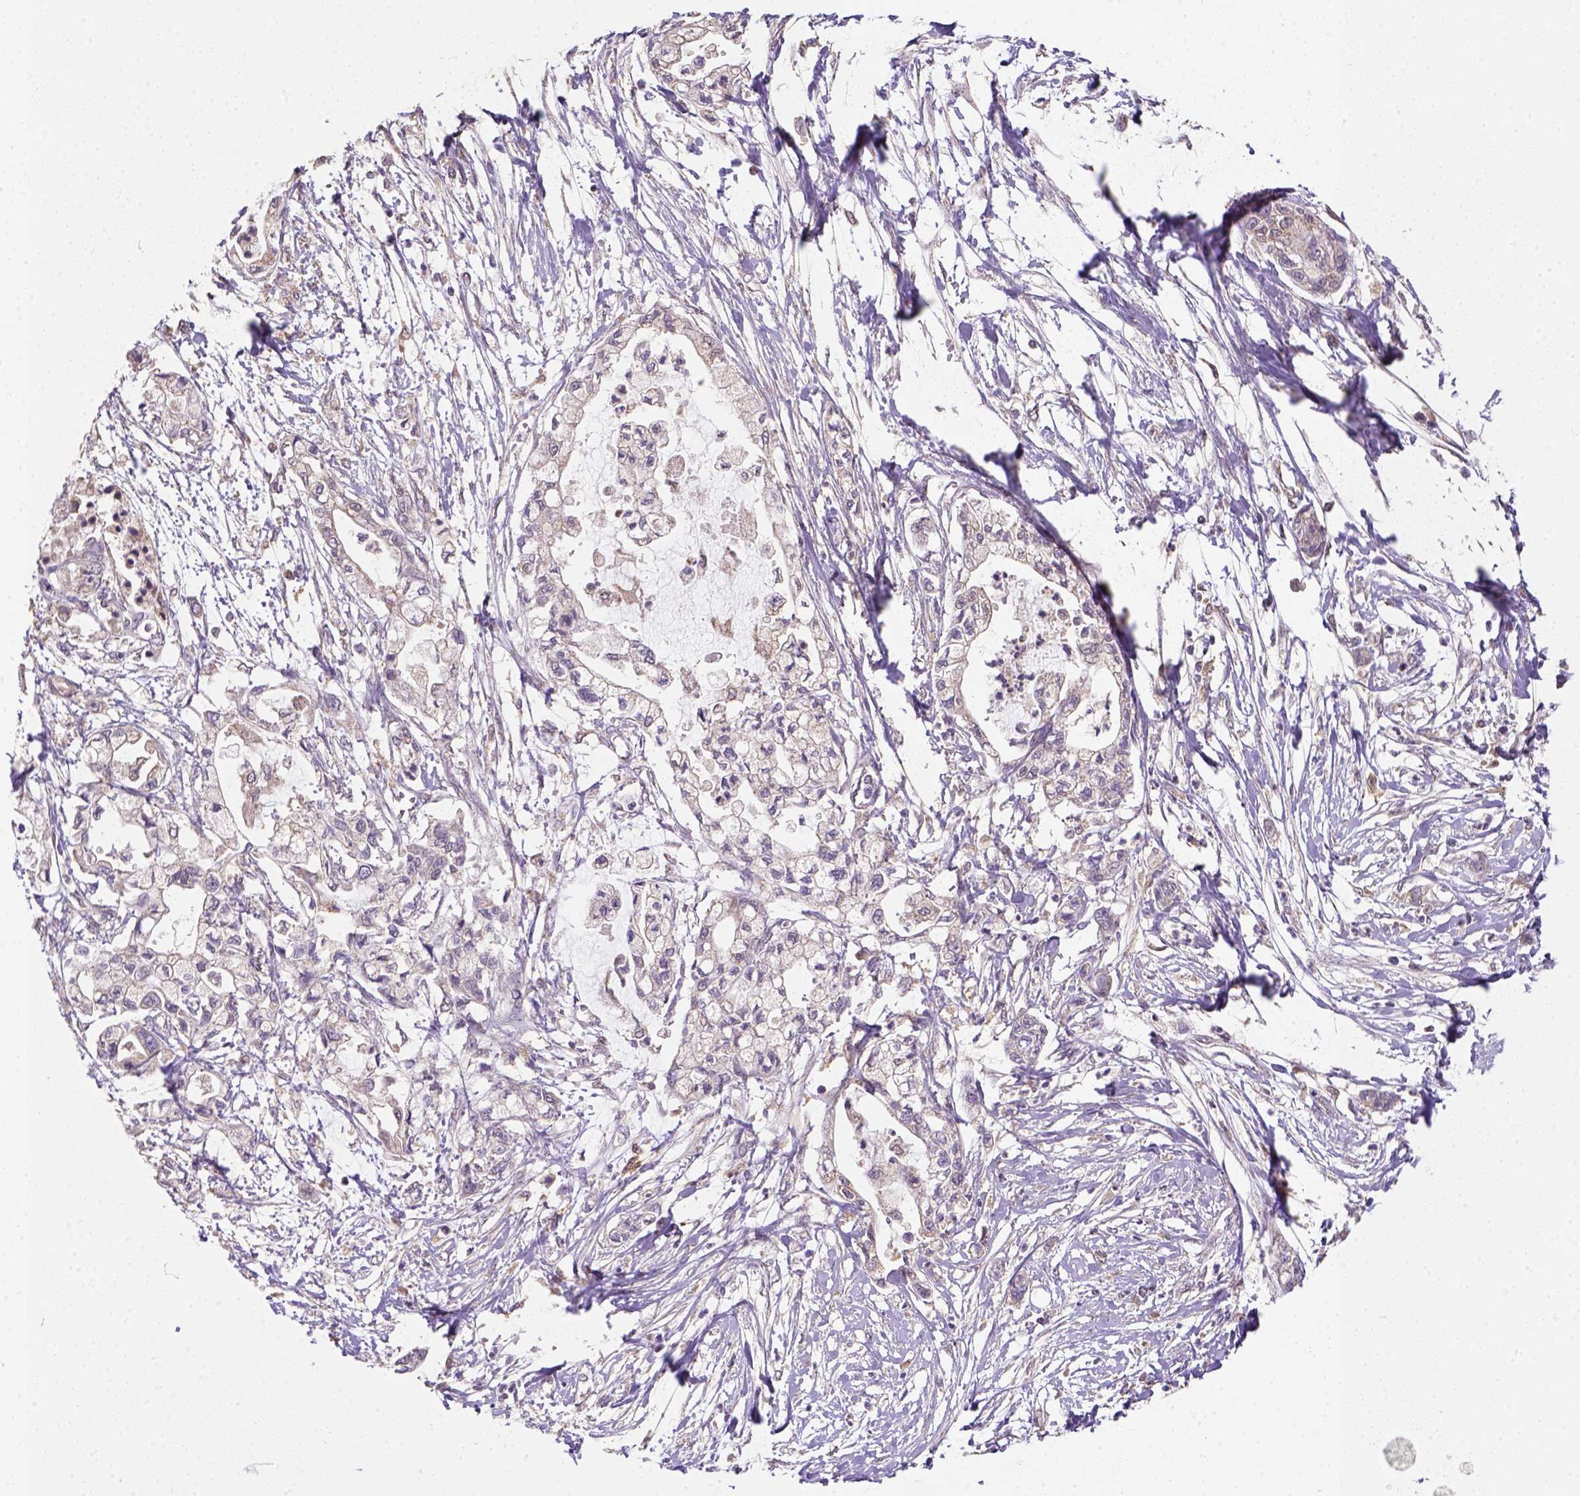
{"staining": {"intensity": "negative", "quantity": "none", "location": "none"}, "tissue": "pancreatic cancer", "cell_type": "Tumor cells", "image_type": "cancer", "snomed": [{"axis": "morphology", "description": "Adenocarcinoma, NOS"}, {"axis": "topography", "description": "Pancreas"}], "caption": "This is an immunohistochemistry histopathology image of human pancreatic adenocarcinoma. There is no staining in tumor cells.", "gene": "NUDT10", "patient": {"sex": "male", "age": 54}}